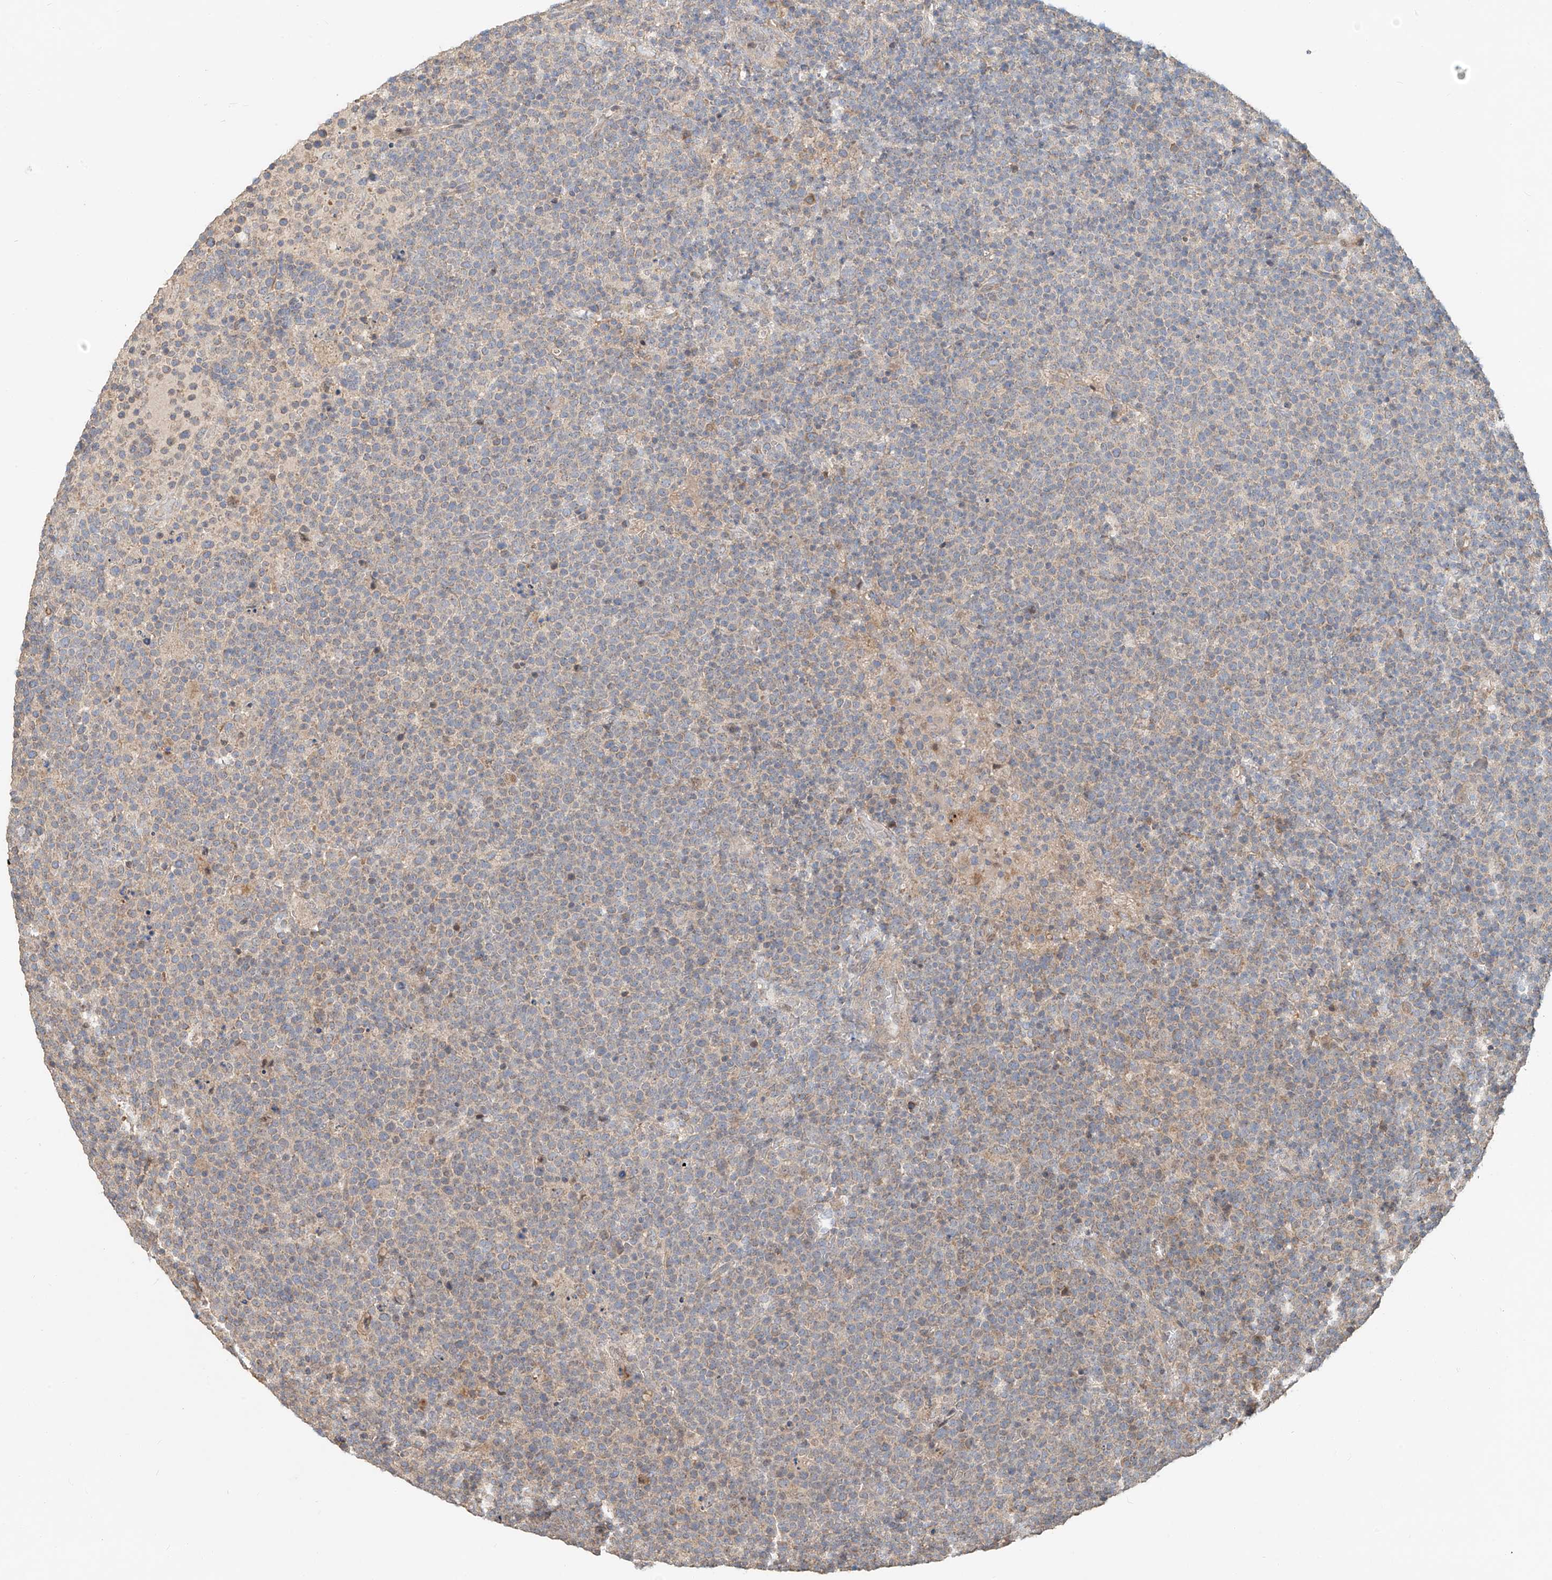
{"staining": {"intensity": "negative", "quantity": "none", "location": "none"}, "tissue": "lymphoma", "cell_type": "Tumor cells", "image_type": "cancer", "snomed": [{"axis": "morphology", "description": "Malignant lymphoma, non-Hodgkin's type, High grade"}, {"axis": "topography", "description": "Lymph node"}], "caption": "This is an IHC micrograph of human high-grade malignant lymphoma, non-Hodgkin's type. There is no expression in tumor cells.", "gene": "TMEM61", "patient": {"sex": "male", "age": 61}}